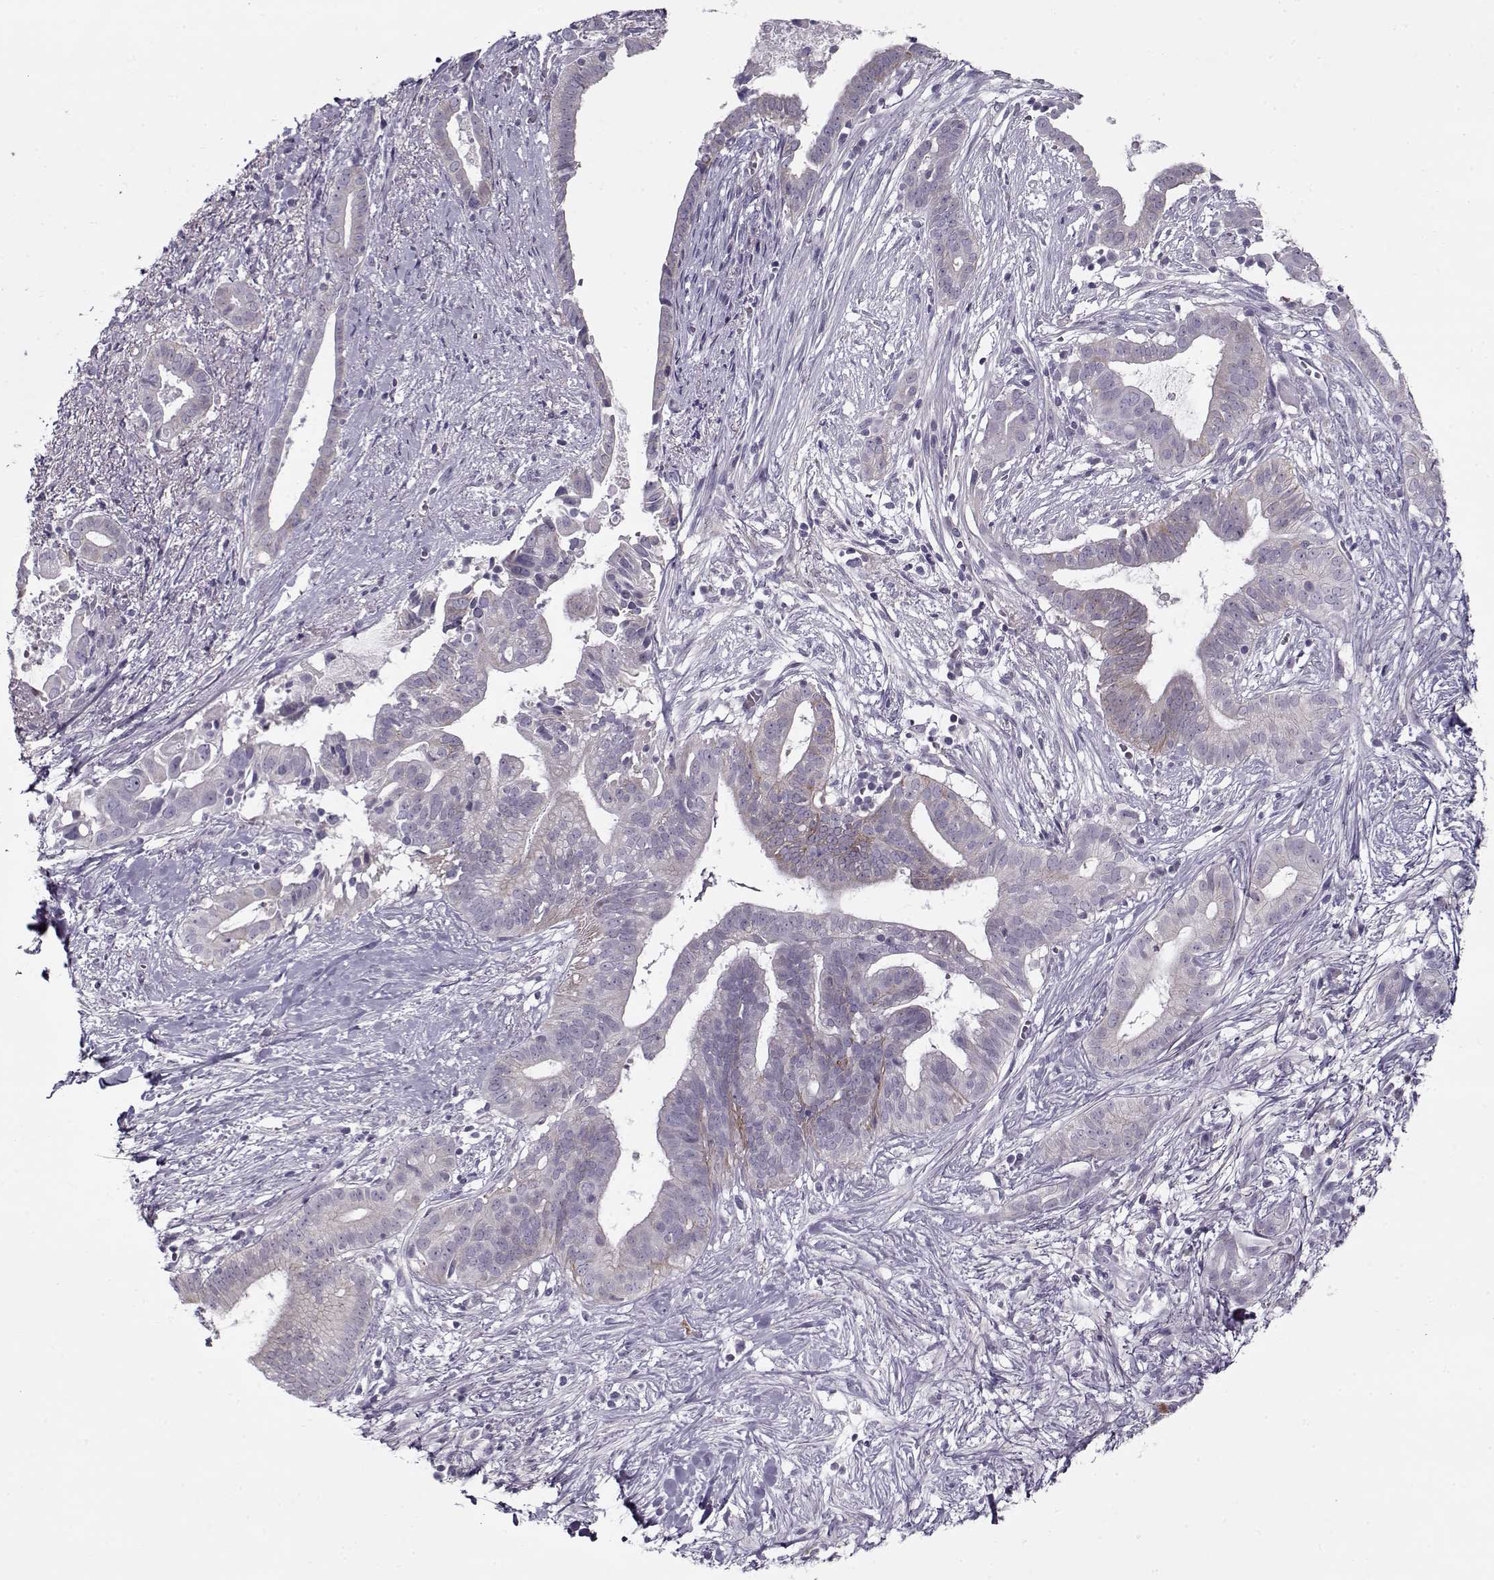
{"staining": {"intensity": "negative", "quantity": "none", "location": "none"}, "tissue": "pancreatic cancer", "cell_type": "Tumor cells", "image_type": "cancer", "snomed": [{"axis": "morphology", "description": "Adenocarcinoma, NOS"}, {"axis": "topography", "description": "Pancreas"}], "caption": "Adenocarcinoma (pancreatic) was stained to show a protein in brown. There is no significant staining in tumor cells.", "gene": "PP2D1", "patient": {"sex": "male", "age": 61}}